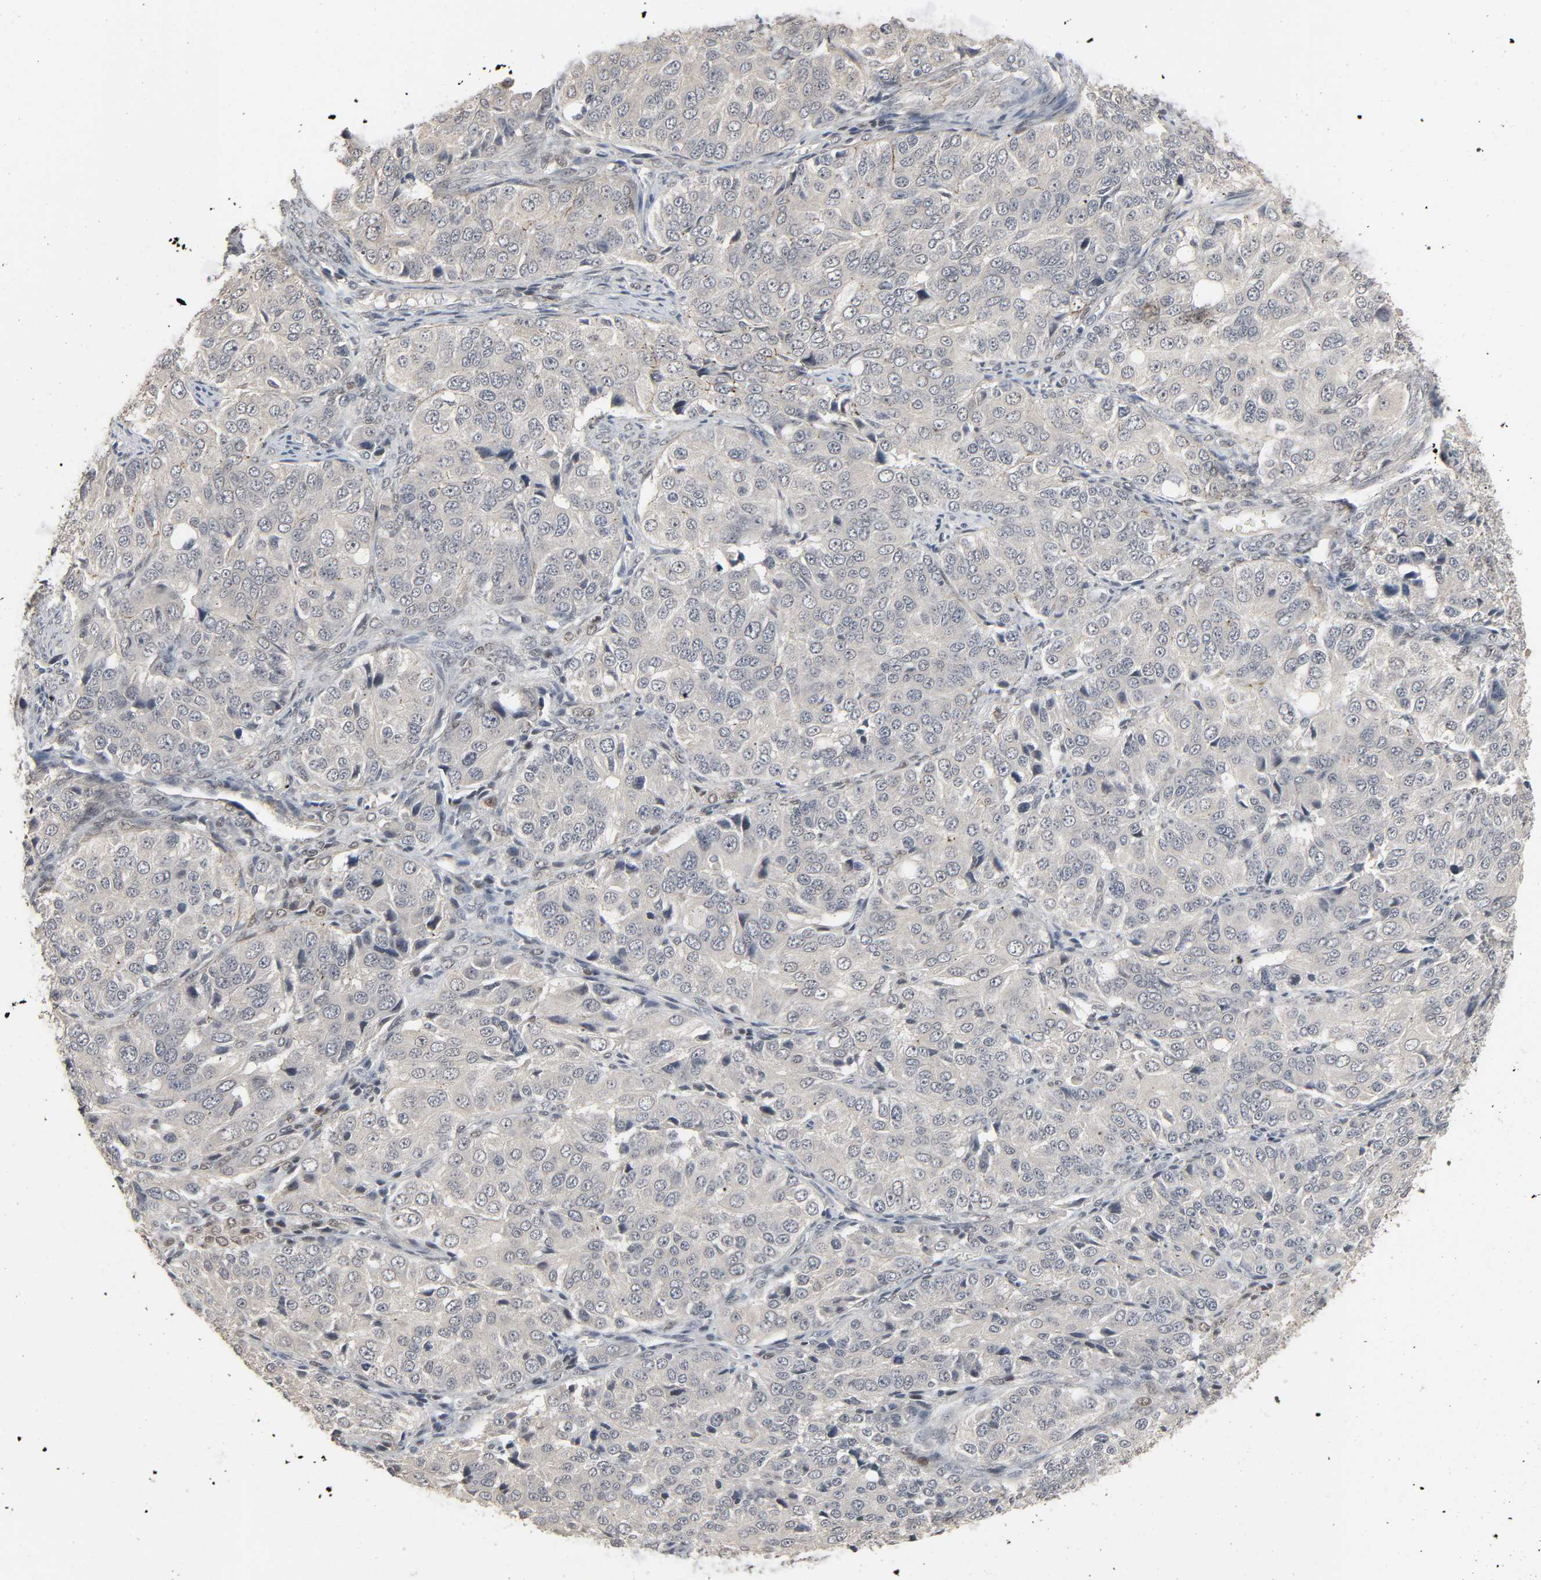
{"staining": {"intensity": "negative", "quantity": "none", "location": "none"}, "tissue": "ovarian cancer", "cell_type": "Tumor cells", "image_type": "cancer", "snomed": [{"axis": "morphology", "description": "Carcinoma, endometroid"}, {"axis": "topography", "description": "Ovary"}], "caption": "IHC of endometroid carcinoma (ovarian) shows no staining in tumor cells.", "gene": "ZNF222", "patient": {"sex": "female", "age": 51}}